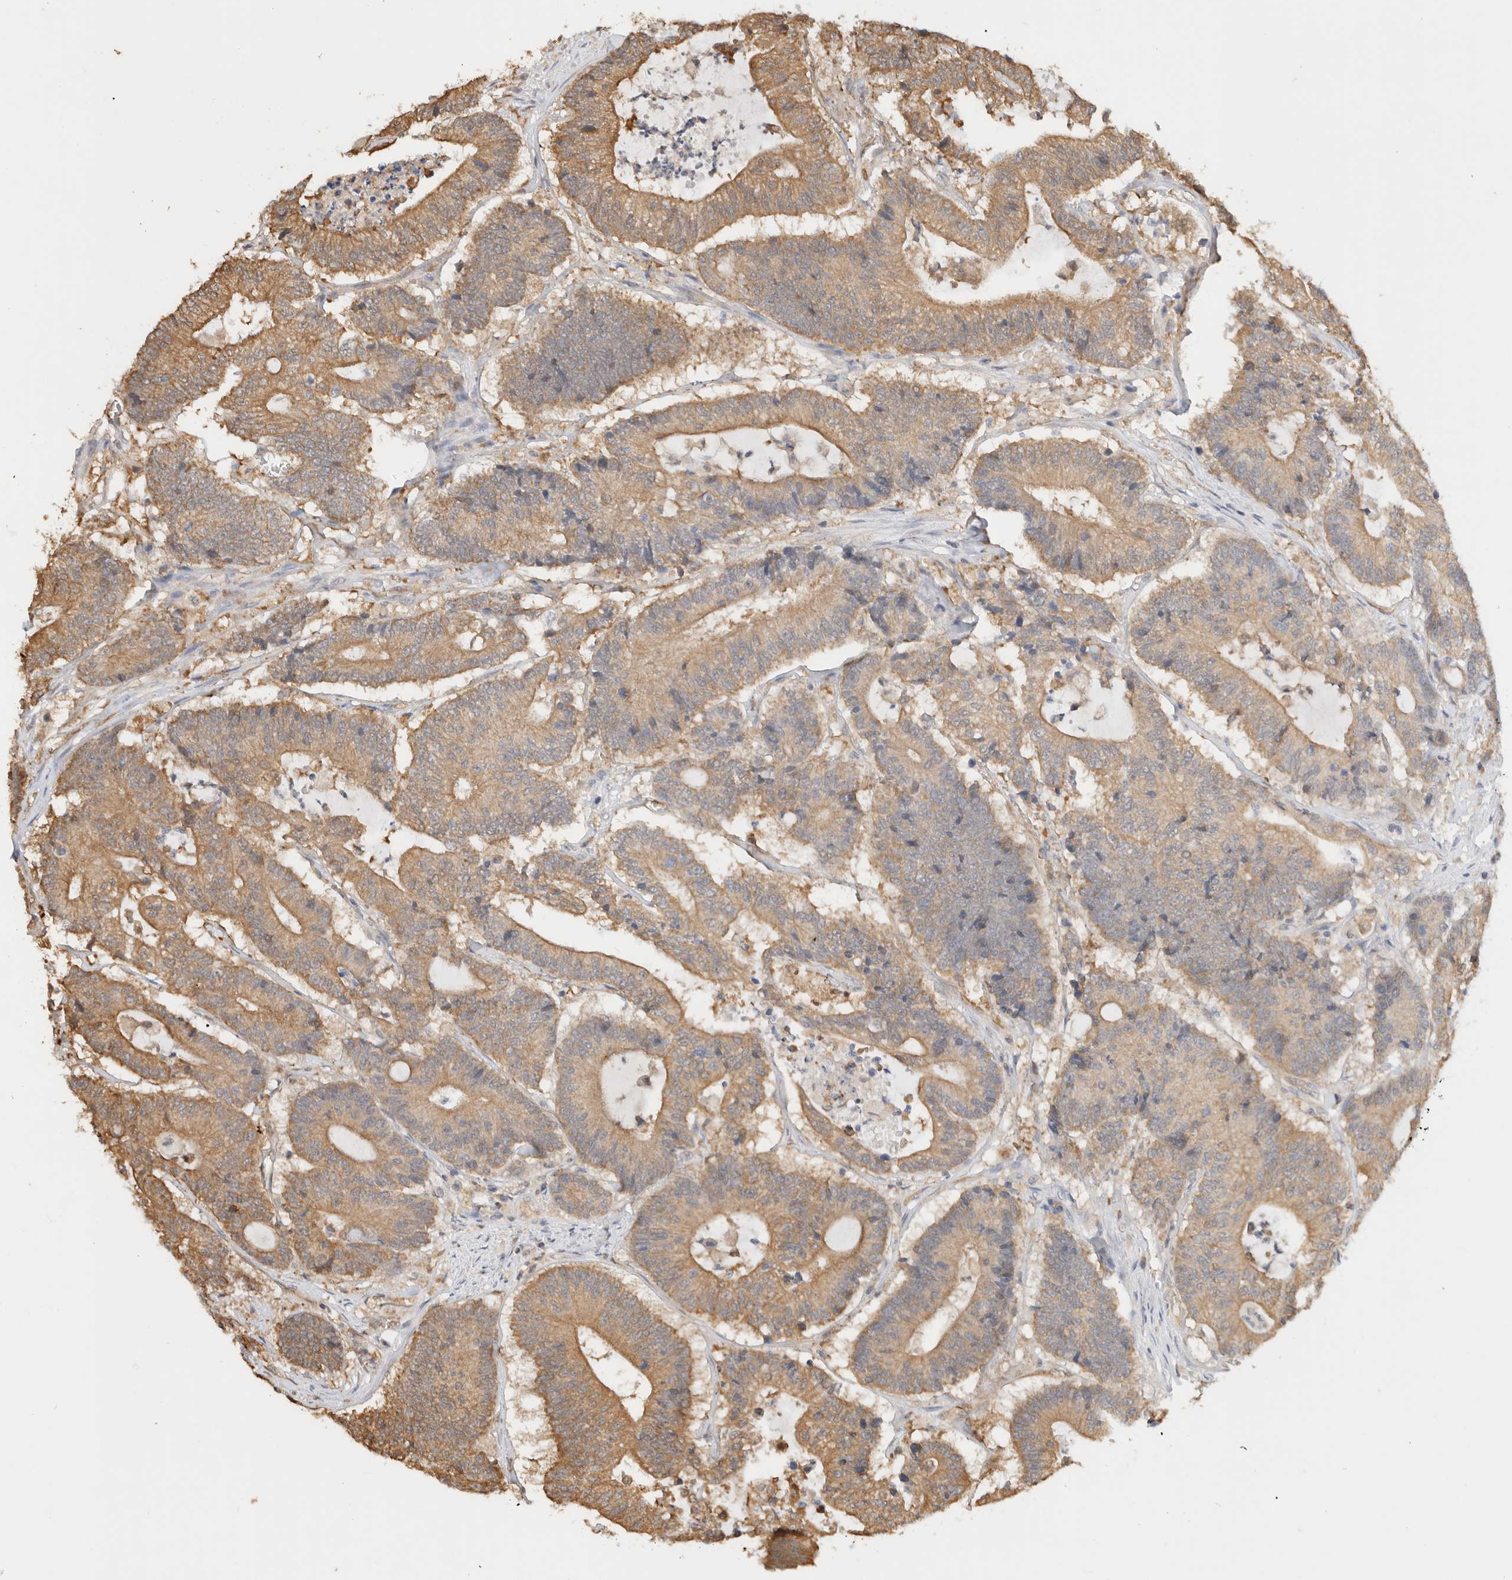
{"staining": {"intensity": "moderate", "quantity": ">75%", "location": "cytoplasmic/membranous"}, "tissue": "colorectal cancer", "cell_type": "Tumor cells", "image_type": "cancer", "snomed": [{"axis": "morphology", "description": "Adenocarcinoma, NOS"}, {"axis": "topography", "description": "Colon"}], "caption": "Immunohistochemistry (IHC) staining of colorectal cancer (adenocarcinoma), which demonstrates medium levels of moderate cytoplasmic/membranous staining in approximately >75% of tumor cells indicating moderate cytoplasmic/membranous protein positivity. The staining was performed using DAB (brown) for protein detection and nuclei were counterstained in hematoxylin (blue).", "gene": "CA13", "patient": {"sex": "female", "age": 84}}